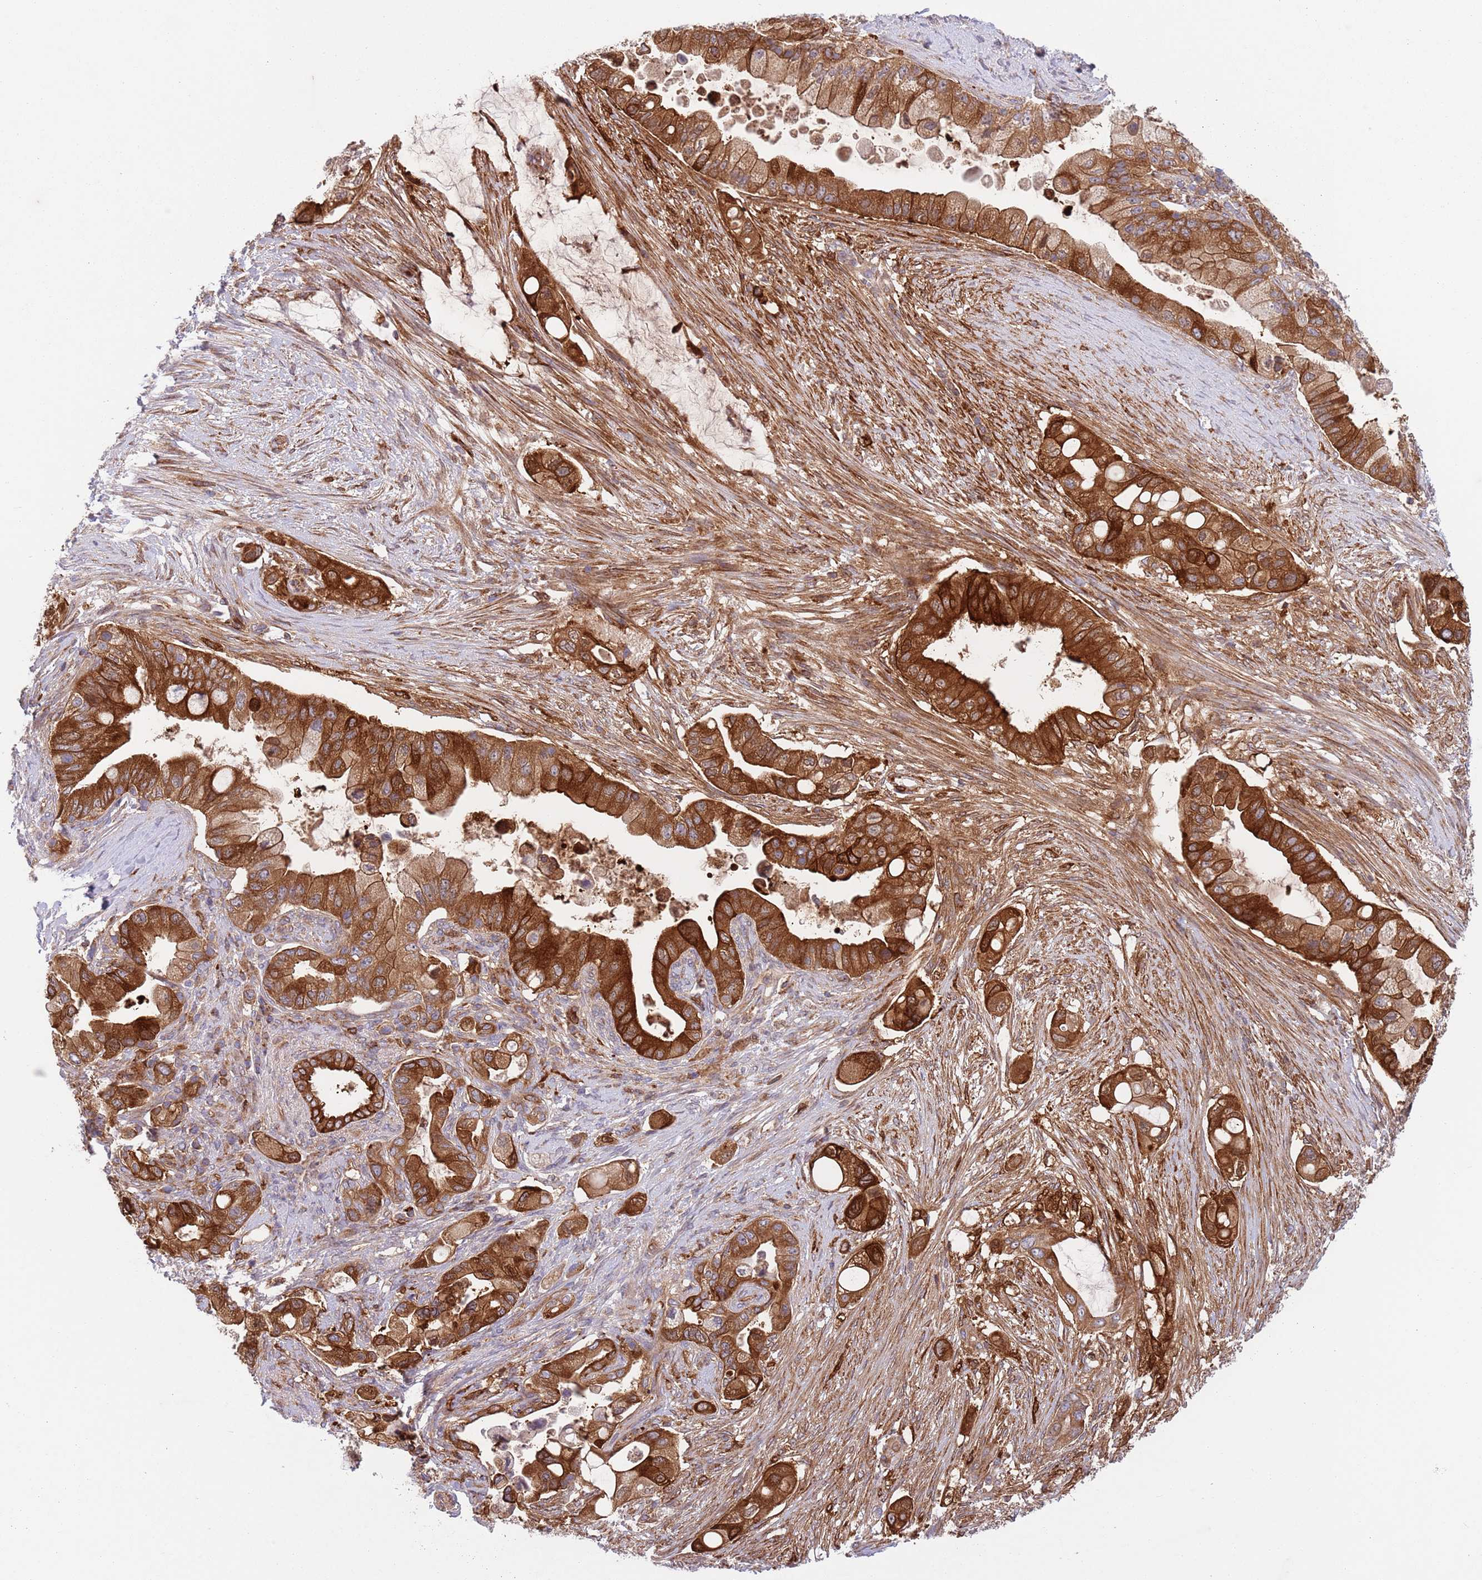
{"staining": {"intensity": "strong", "quantity": ">75%", "location": "cytoplasmic/membranous"}, "tissue": "pancreatic cancer", "cell_type": "Tumor cells", "image_type": "cancer", "snomed": [{"axis": "morphology", "description": "Adenocarcinoma, NOS"}, {"axis": "topography", "description": "Pancreas"}], "caption": "This is a histology image of immunohistochemistry staining of pancreatic cancer (adenocarcinoma), which shows strong positivity in the cytoplasmic/membranous of tumor cells.", "gene": "ZMYM5", "patient": {"sex": "male", "age": 57}}